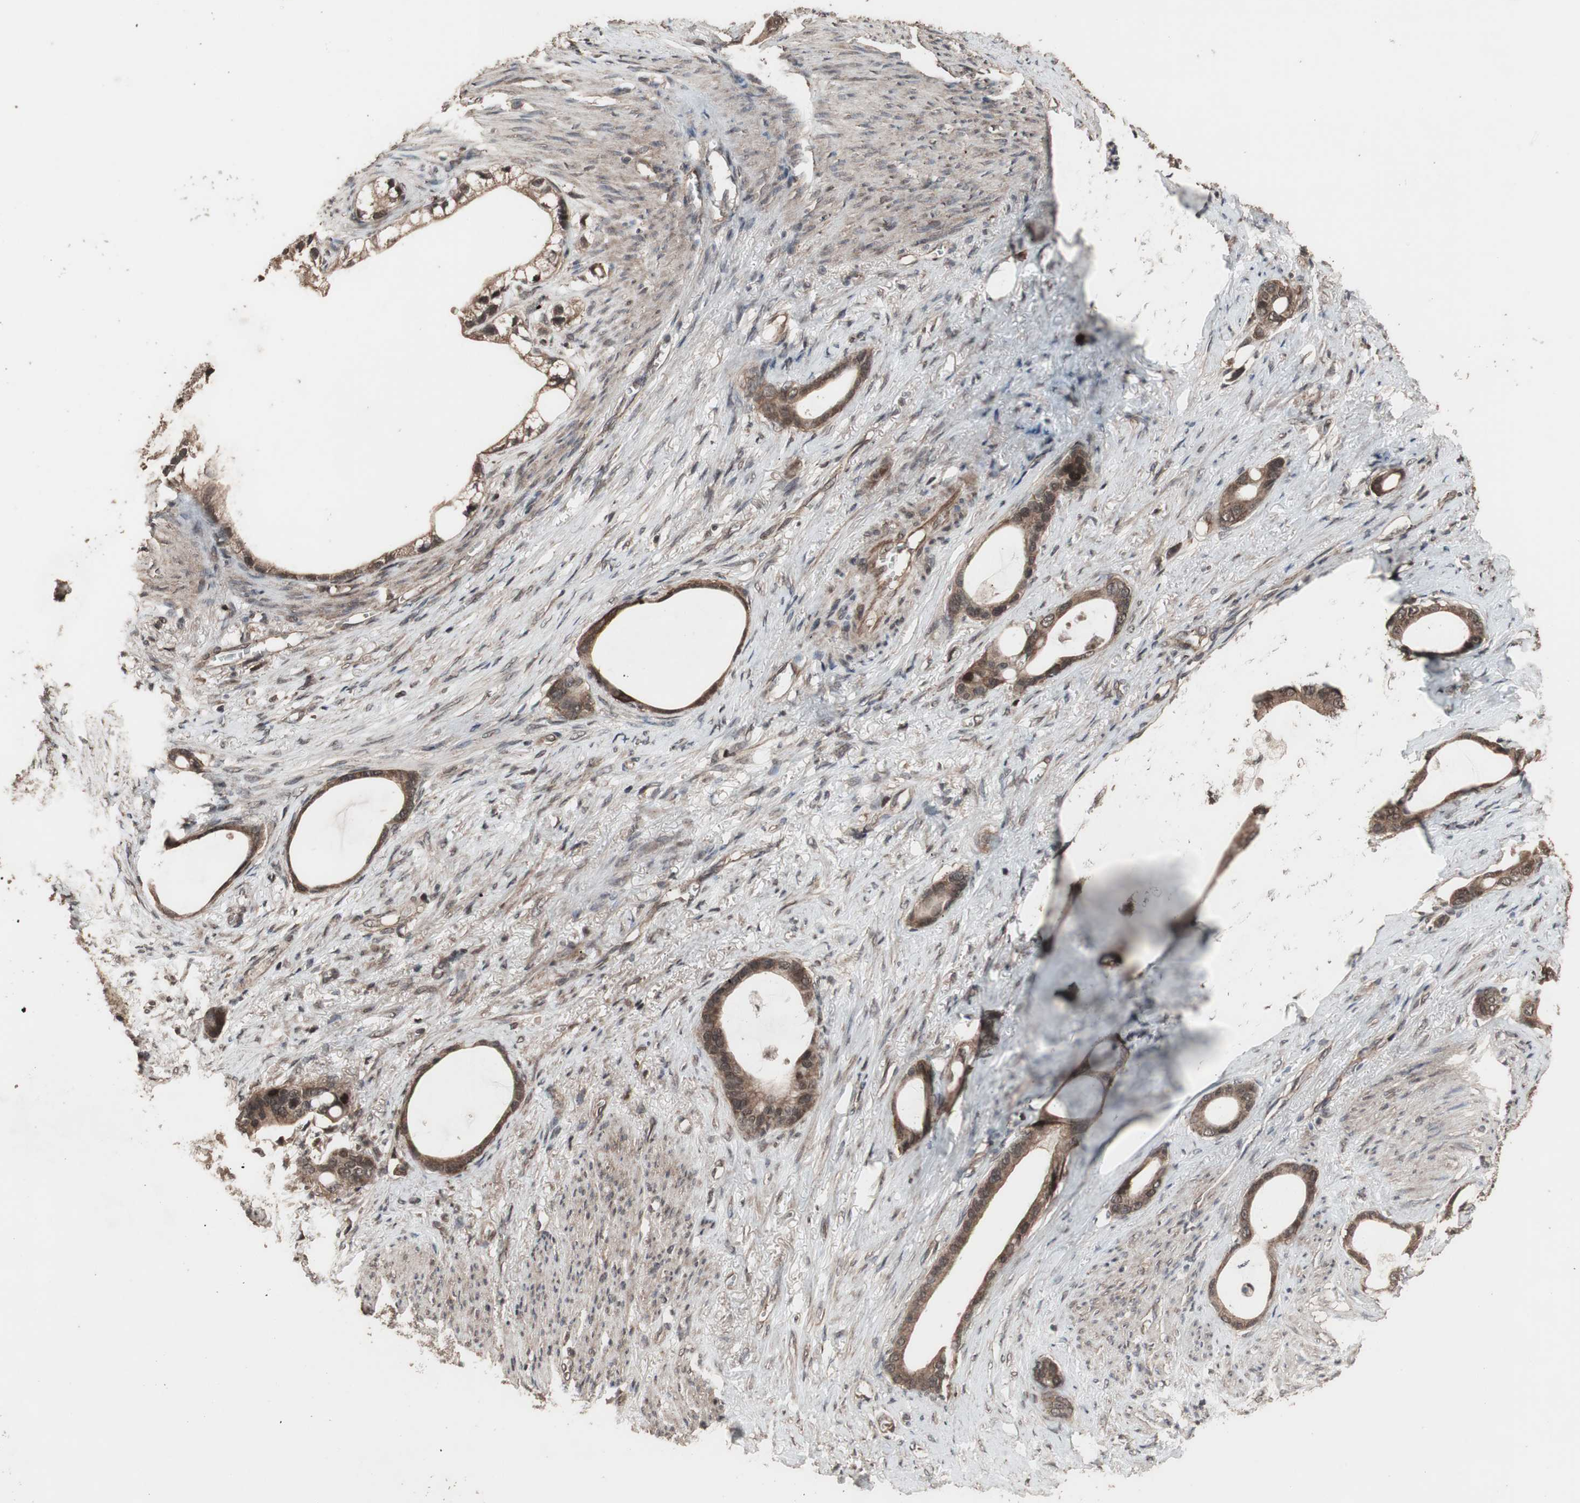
{"staining": {"intensity": "moderate", "quantity": ">75%", "location": "cytoplasmic/membranous"}, "tissue": "stomach cancer", "cell_type": "Tumor cells", "image_type": "cancer", "snomed": [{"axis": "morphology", "description": "Adenocarcinoma, NOS"}, {"axis": "topography", "description": "Stomach"}], "caption": "Brown immunohistochemical staining in stomach cancer (adenocarcinoma) shows moderate cytoplasmic/membranous staining in approximately >75% of tumor cells.", "gene": "KANSL1", "patient": {"sex": "female", "age": 75}}